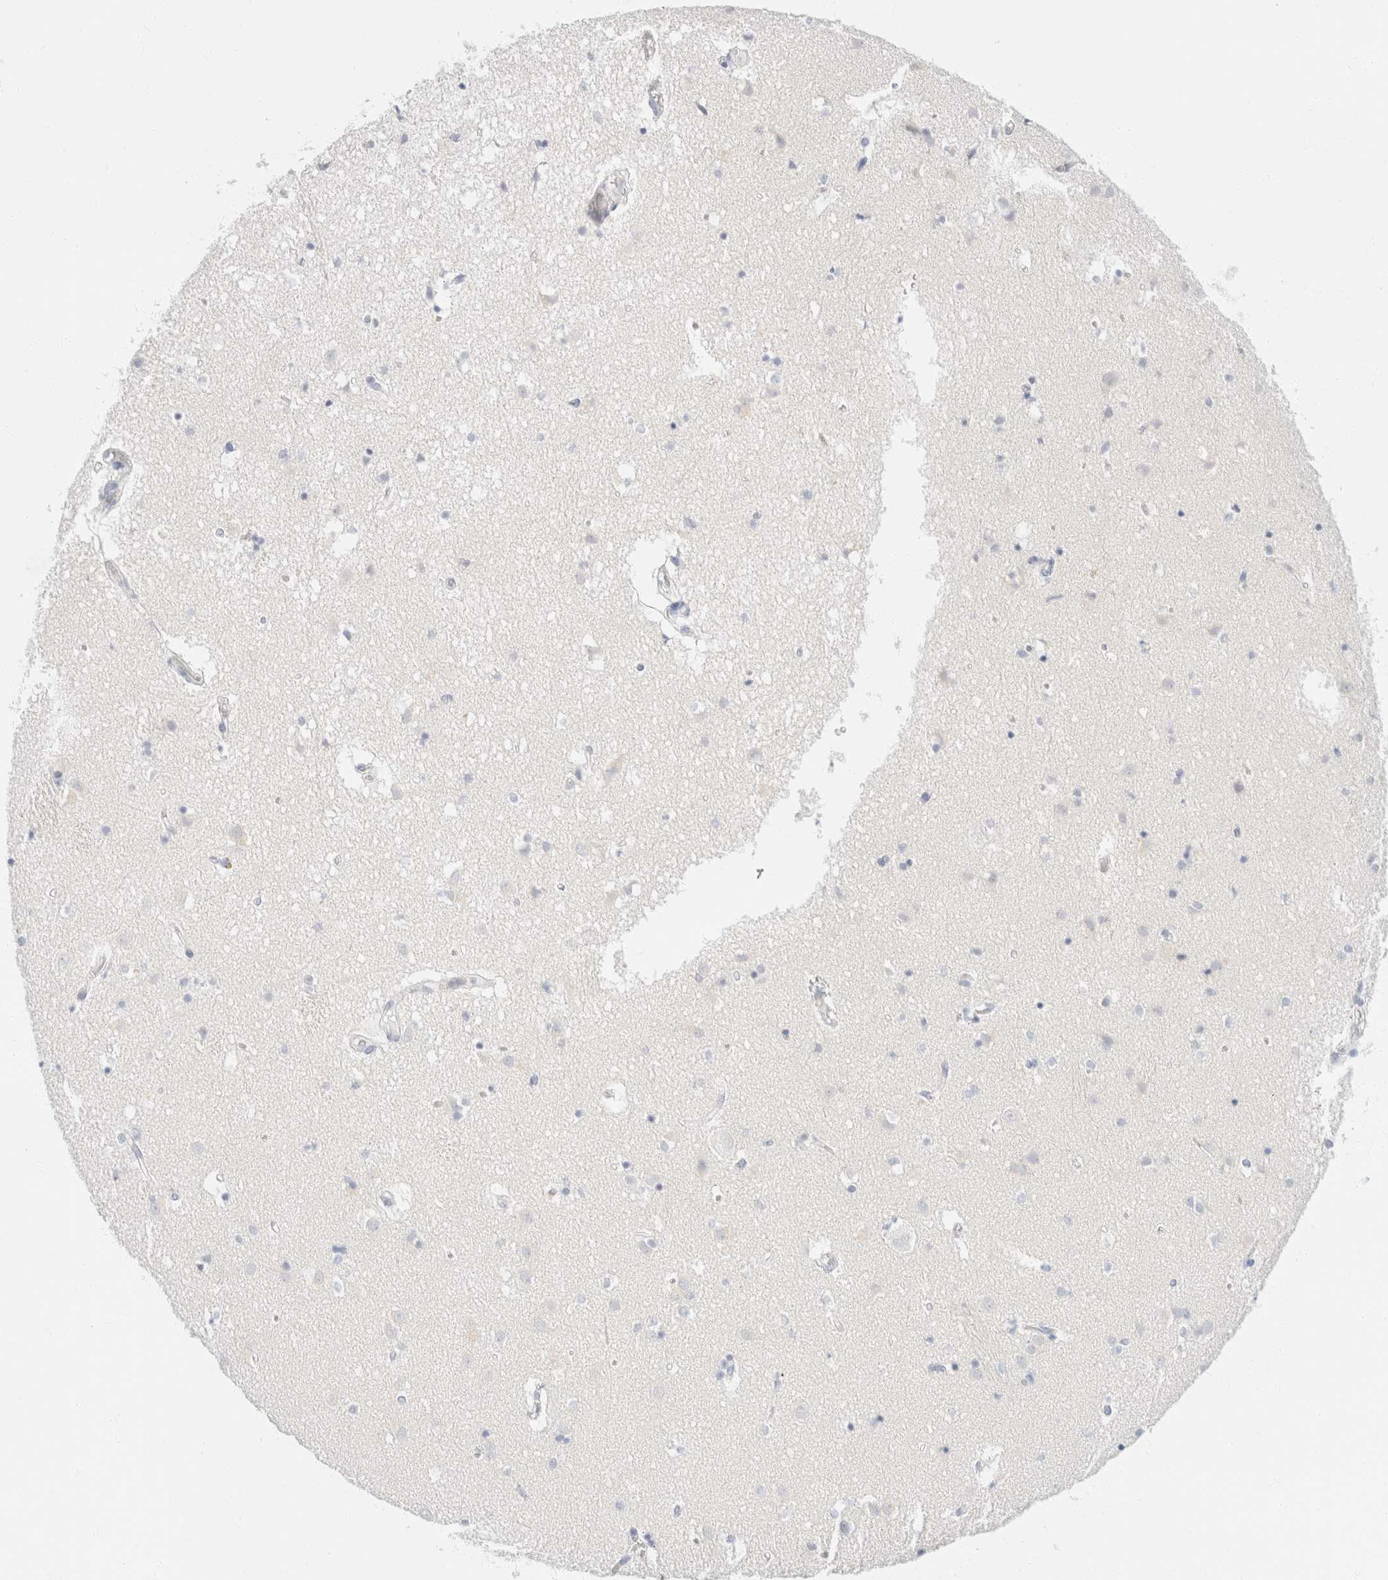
{"staining": {"intensity": "negative", "quantity": "none", "location": "none"}, "tissue": "caudate", "cell_type": "Glial cells", "image_type": "normal", "snomed": [{"axis": "morphology", "description": "Normal tissue, NOS"}, {"axis": "topography", "description": "Lateral ventricle wall"}], "caption": "A histopathology image of human caudate is negative for staining in glial cells. (DAB immunohistochemistry with hematoxylin counter stain).", "gene": "KRT20", "patient": {"sex": "male", "age": 70}}